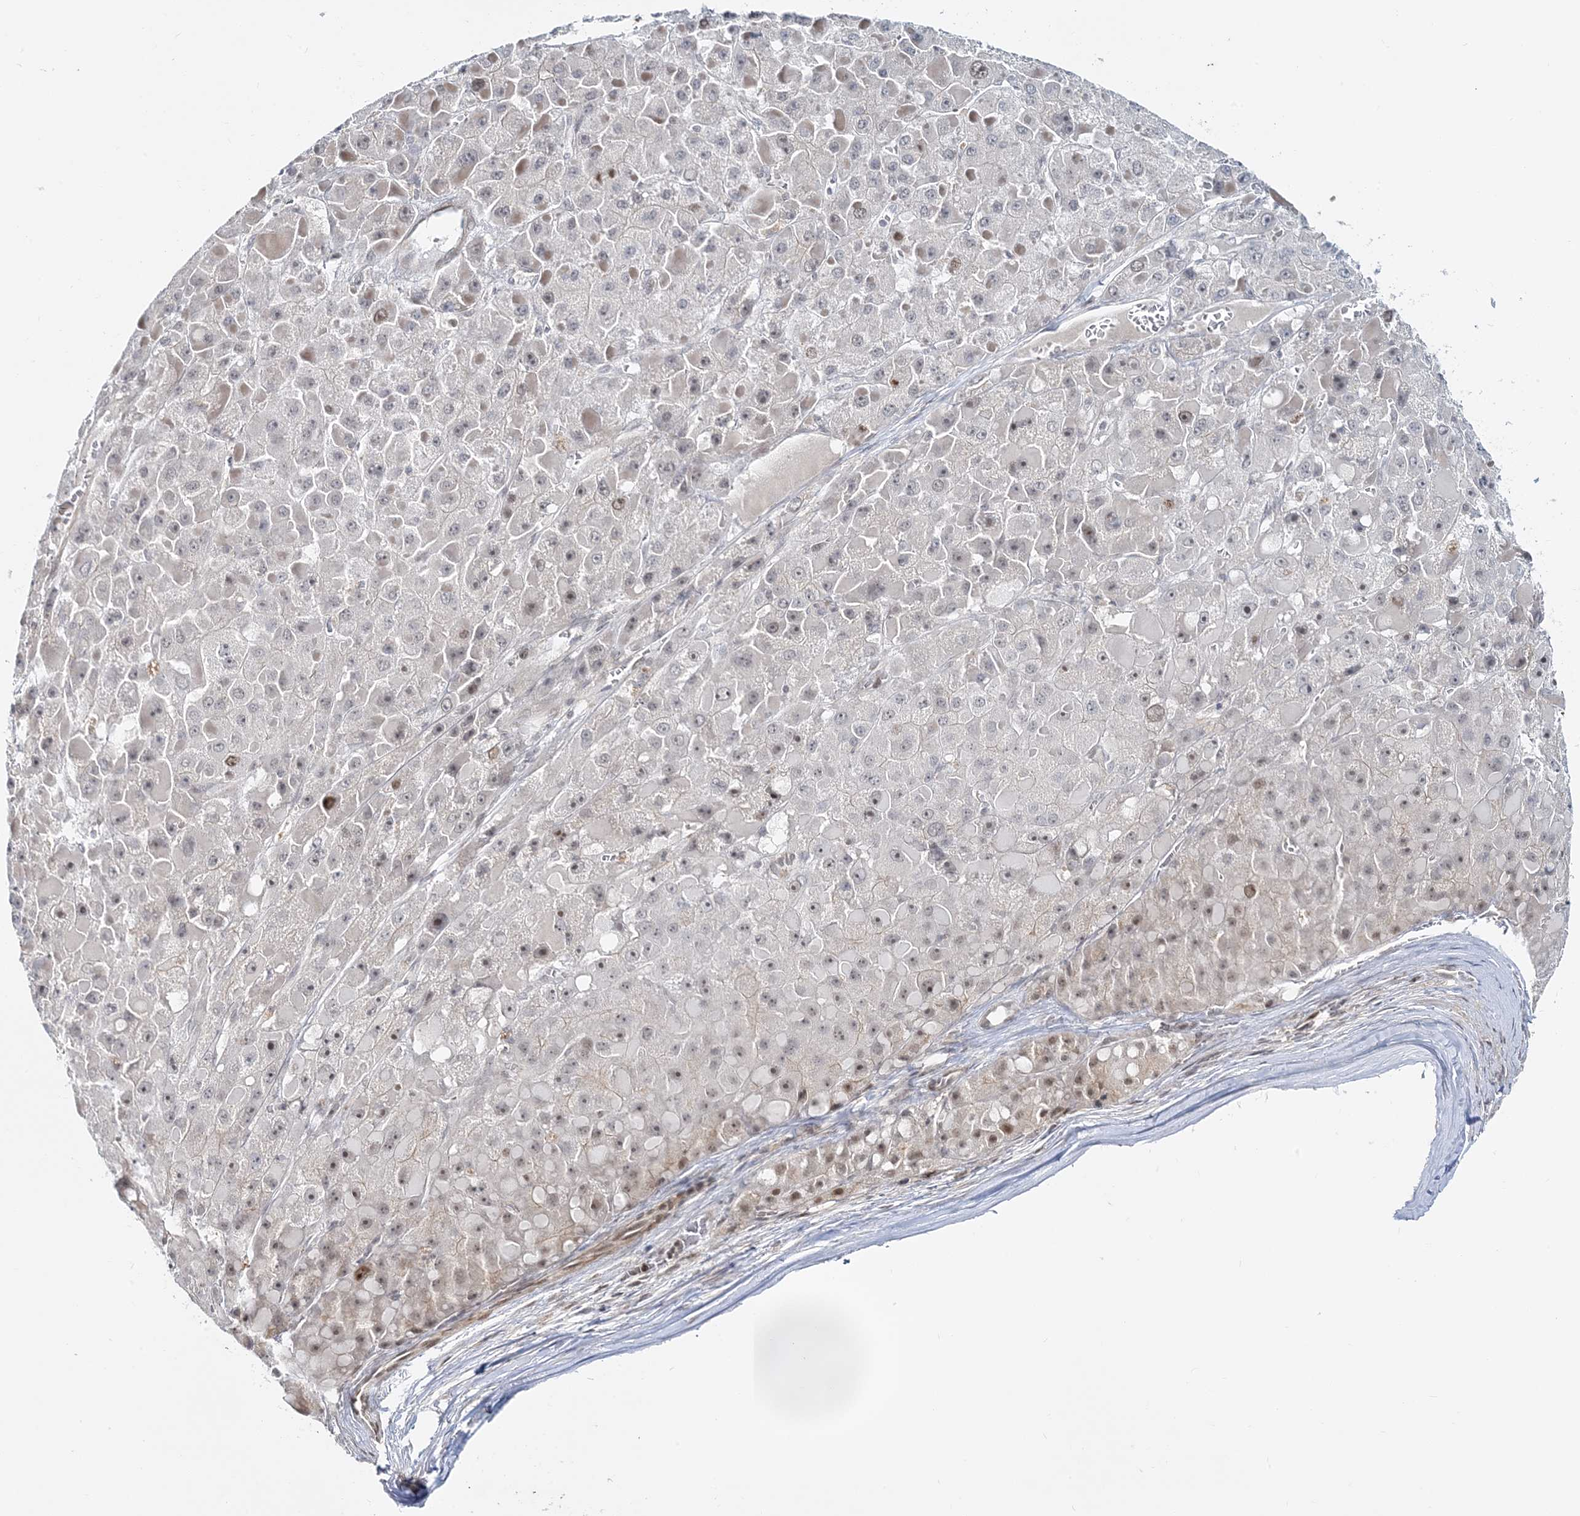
{"staining": {"intensity": "weak", "quantity": "<25%", "location": "nuclear"}, "tissue": "liver cancer", "cell_type": "Tumor cells", "image_type": "cancer", "snomed": [{"axis": "morphology", "description": "Carcinoma, Hepatocellular, NOS"}, {"axis": "topography", "description": "Liver"}], "caption": "Immunohistochemical staining of human hepatocellular carcinoma (liver) exhibits no significant positivity in tumor cells.", "gene": "LEXM", "patient": {"sex": "female", "age": 73}}